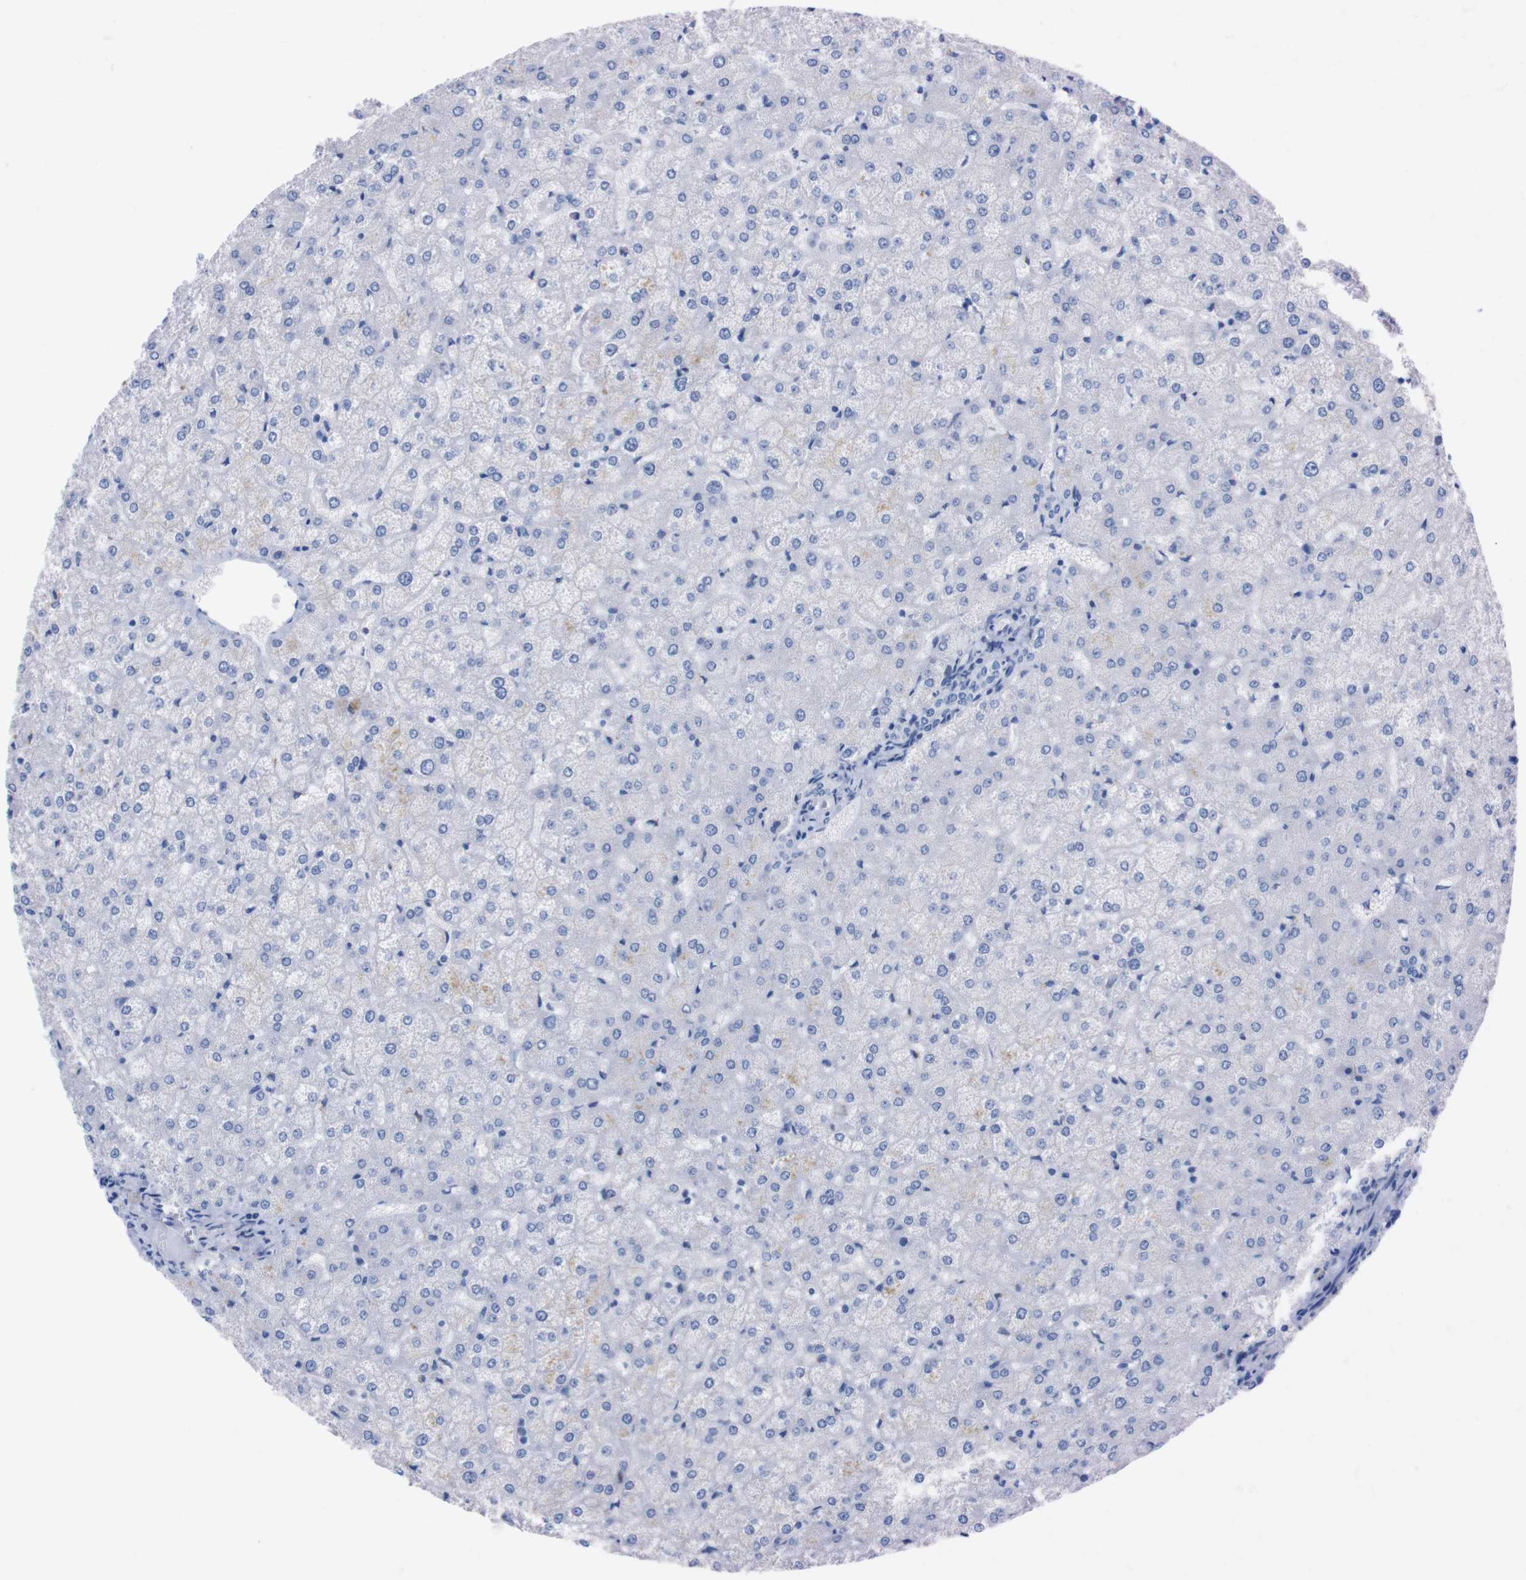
{"staining": {"intensity": "negative", "quantity": "none", "location": "none"}, "tissue": "liver", "cell_type": "Cholangiocytes", "image_type": "normal", "snomed": [{"axis": "morphology", "description": "Normal tissue, NOS"}, {"axis": "topography", "description": "Liver"}], "caption": "Immunohistochemical staining of benign liver demonstrates no significant staining in cholangiocytes.", "gene": "P2RY12", "patient": {"sex": "female", "age": 32}}